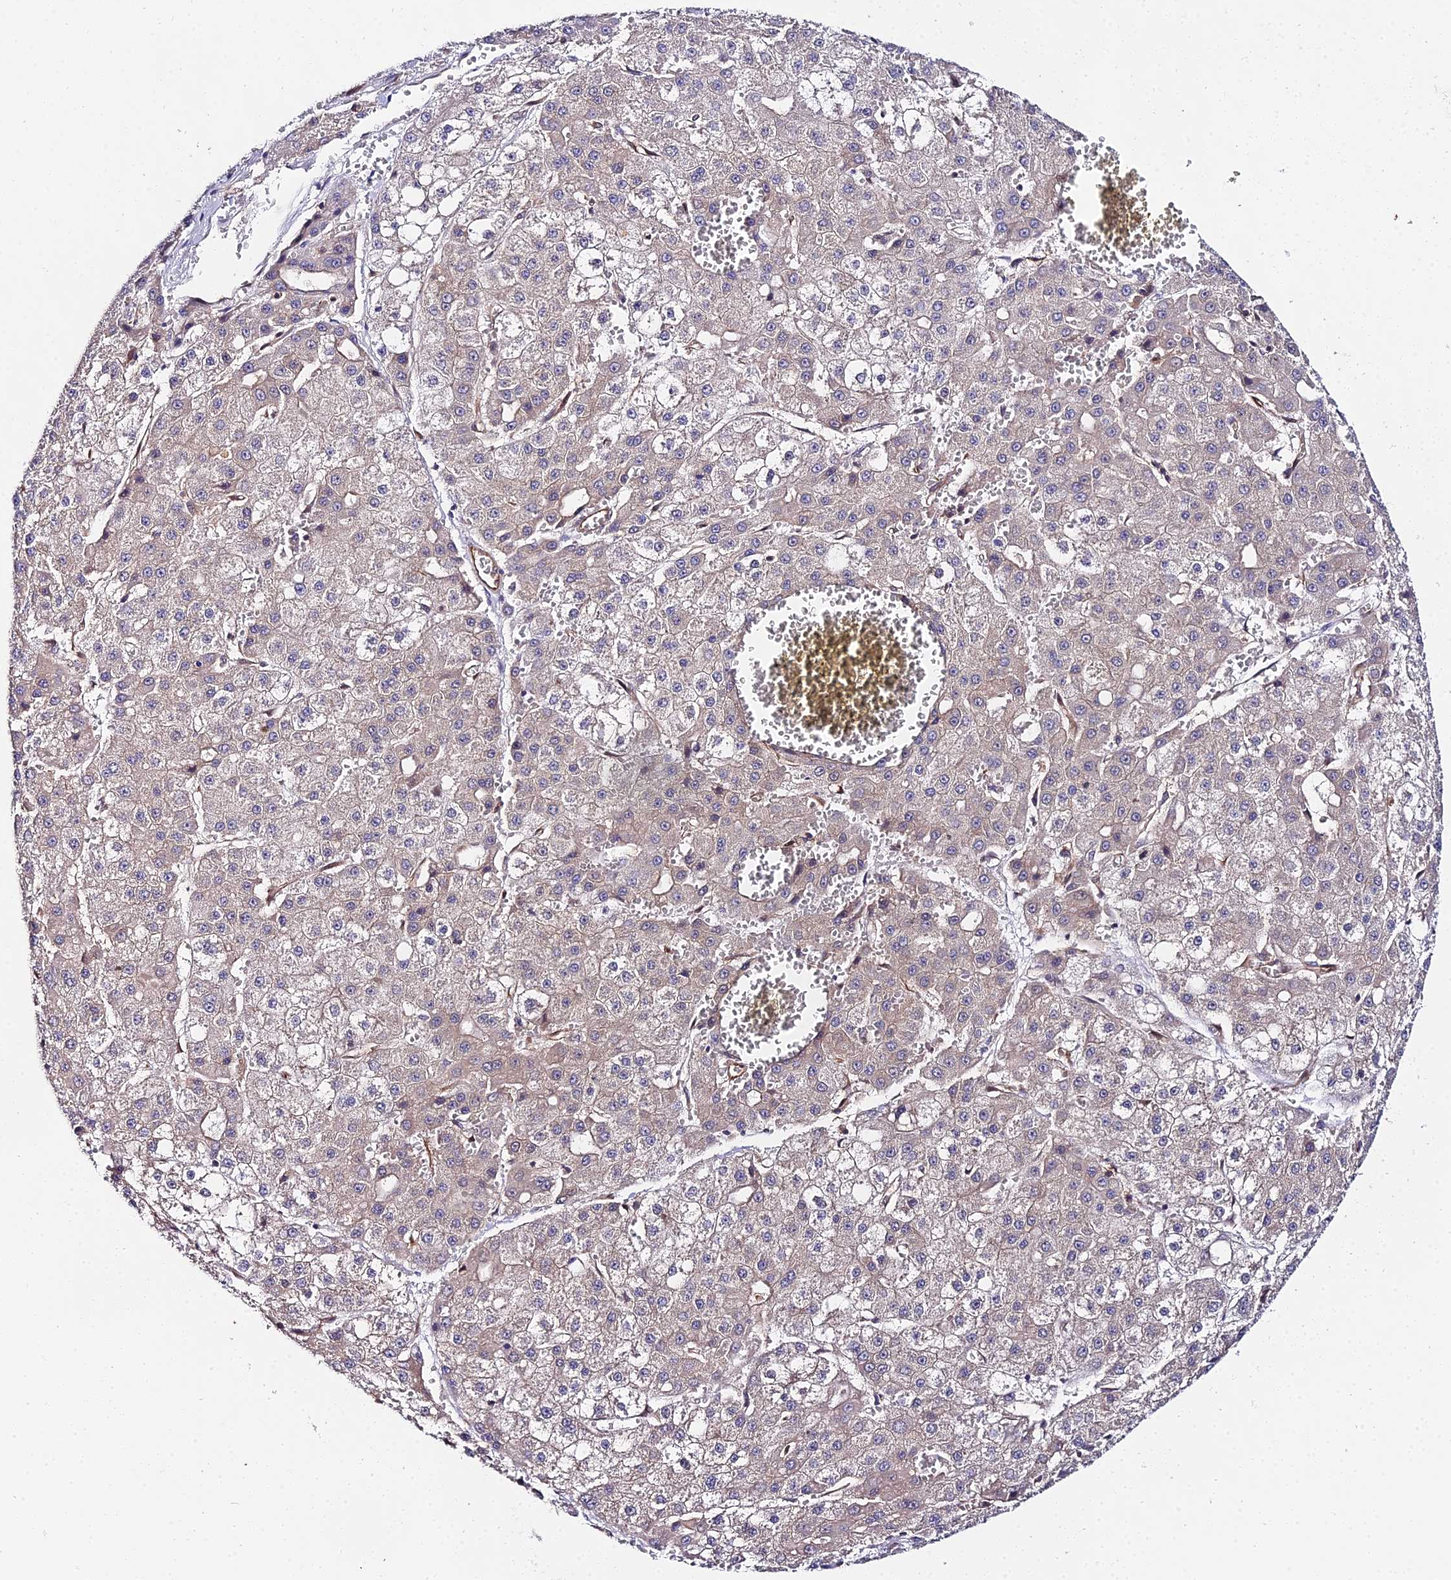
{"staining": {"intensity": "weak", "quantity": "<25%", "location": "cytoplasmic/membranous"}, "tissue": "liver cancer", "cell_type": "Tumor cells", "image_type": "cancer", "snomed": [{"axis": "morphology", "description": "Carcinoma, Hepatocellular, NOS"}, {"axis": "topography", "description": "Liver"}], "caption": "This is an IHC photomicrograph of liver cancer (hepatocellular carcinoma). There is no positivity in tumor cells.", "gene": "PPP2R2C", "patient": {"sex": "male", "age": 47}}